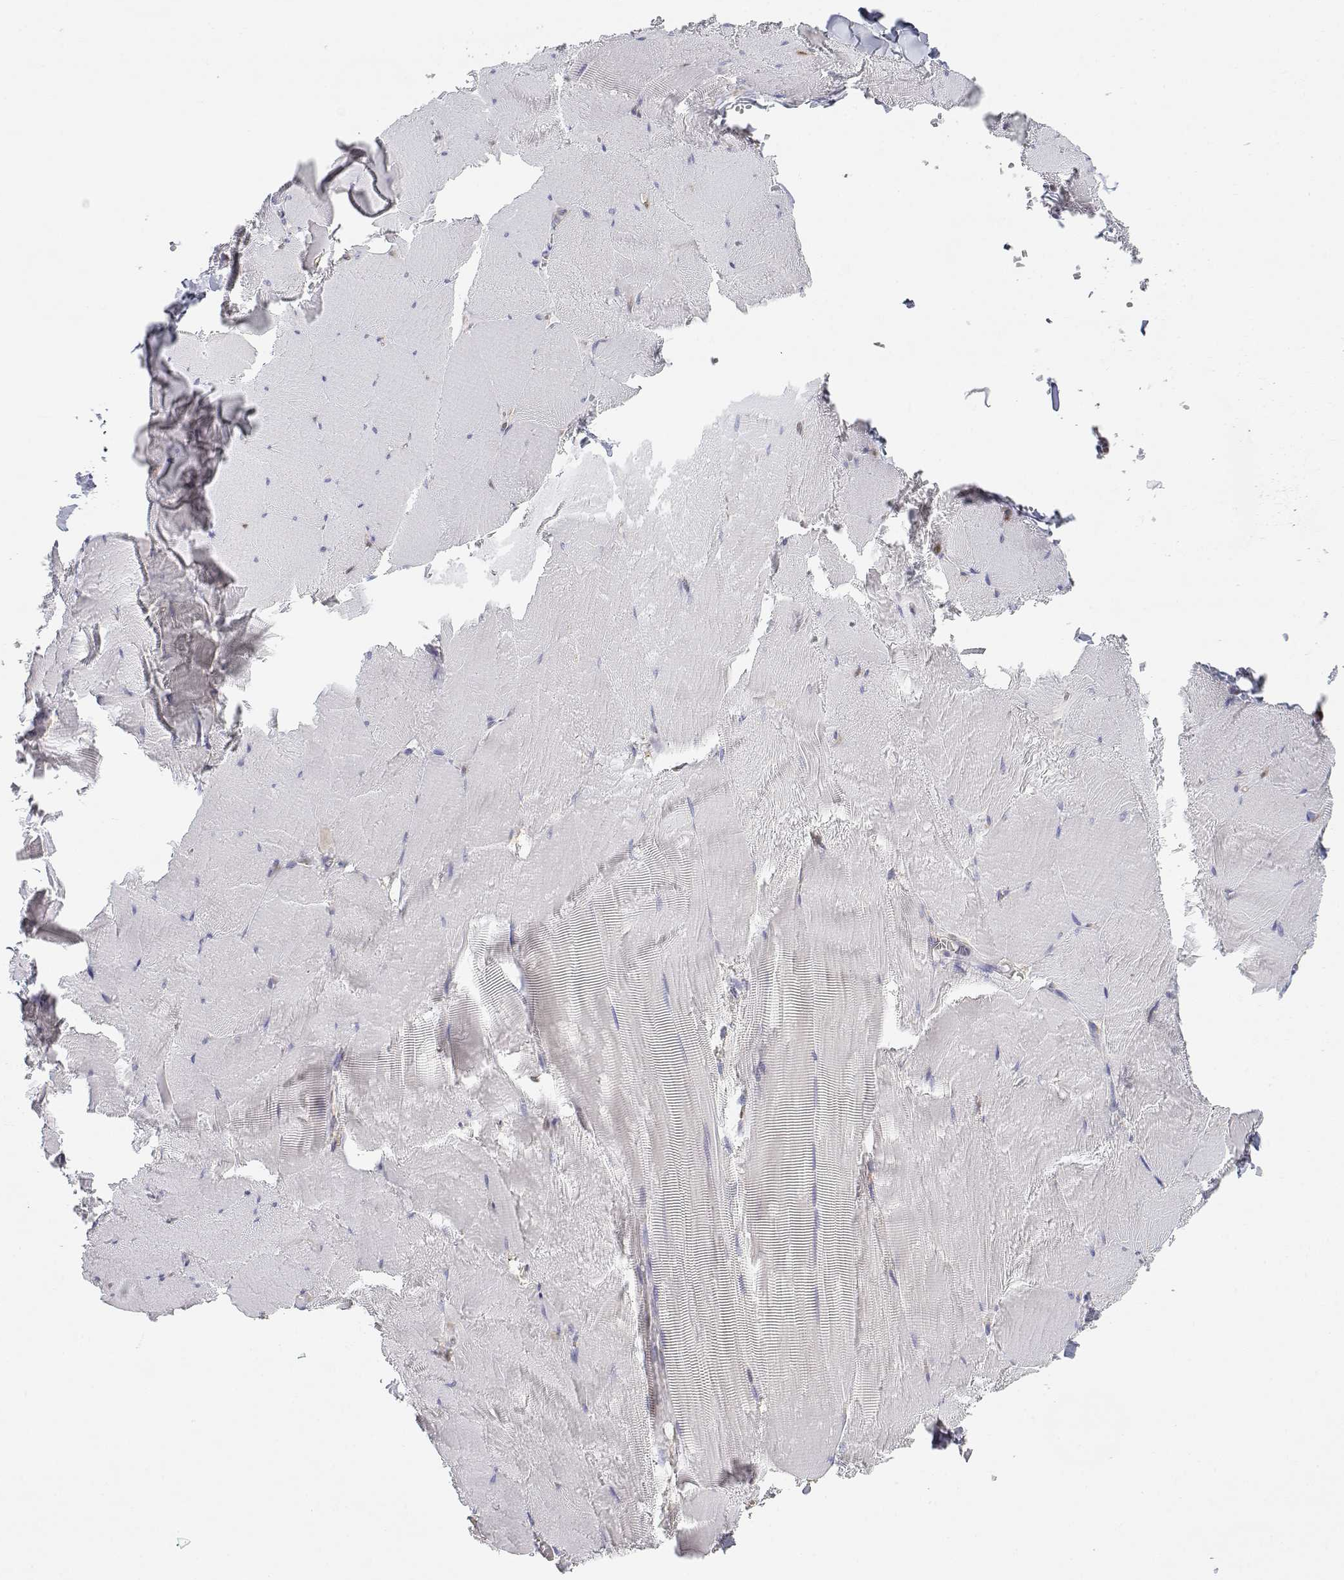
{"staining": {"intensity": "negative", "quantity": "none", "location": "none"}, "tissue": "skeletal muscle", "cell_type": "Myocytes", "image_type": "normal", "snomed": [{"axis": "morphology", "description": "Normal tissue, NOS"}, {"axis": "morphology", "description": "Malignant melanoma, Metastatic site"}, {"axis": "topography", "description": "Skeletal muscle"}], "caption": "Histopathology image shows no protein staining in myocytes of benign skeletal muscle.", "gene": "ADA", "patient": {"sex": "male", "age": 50}}